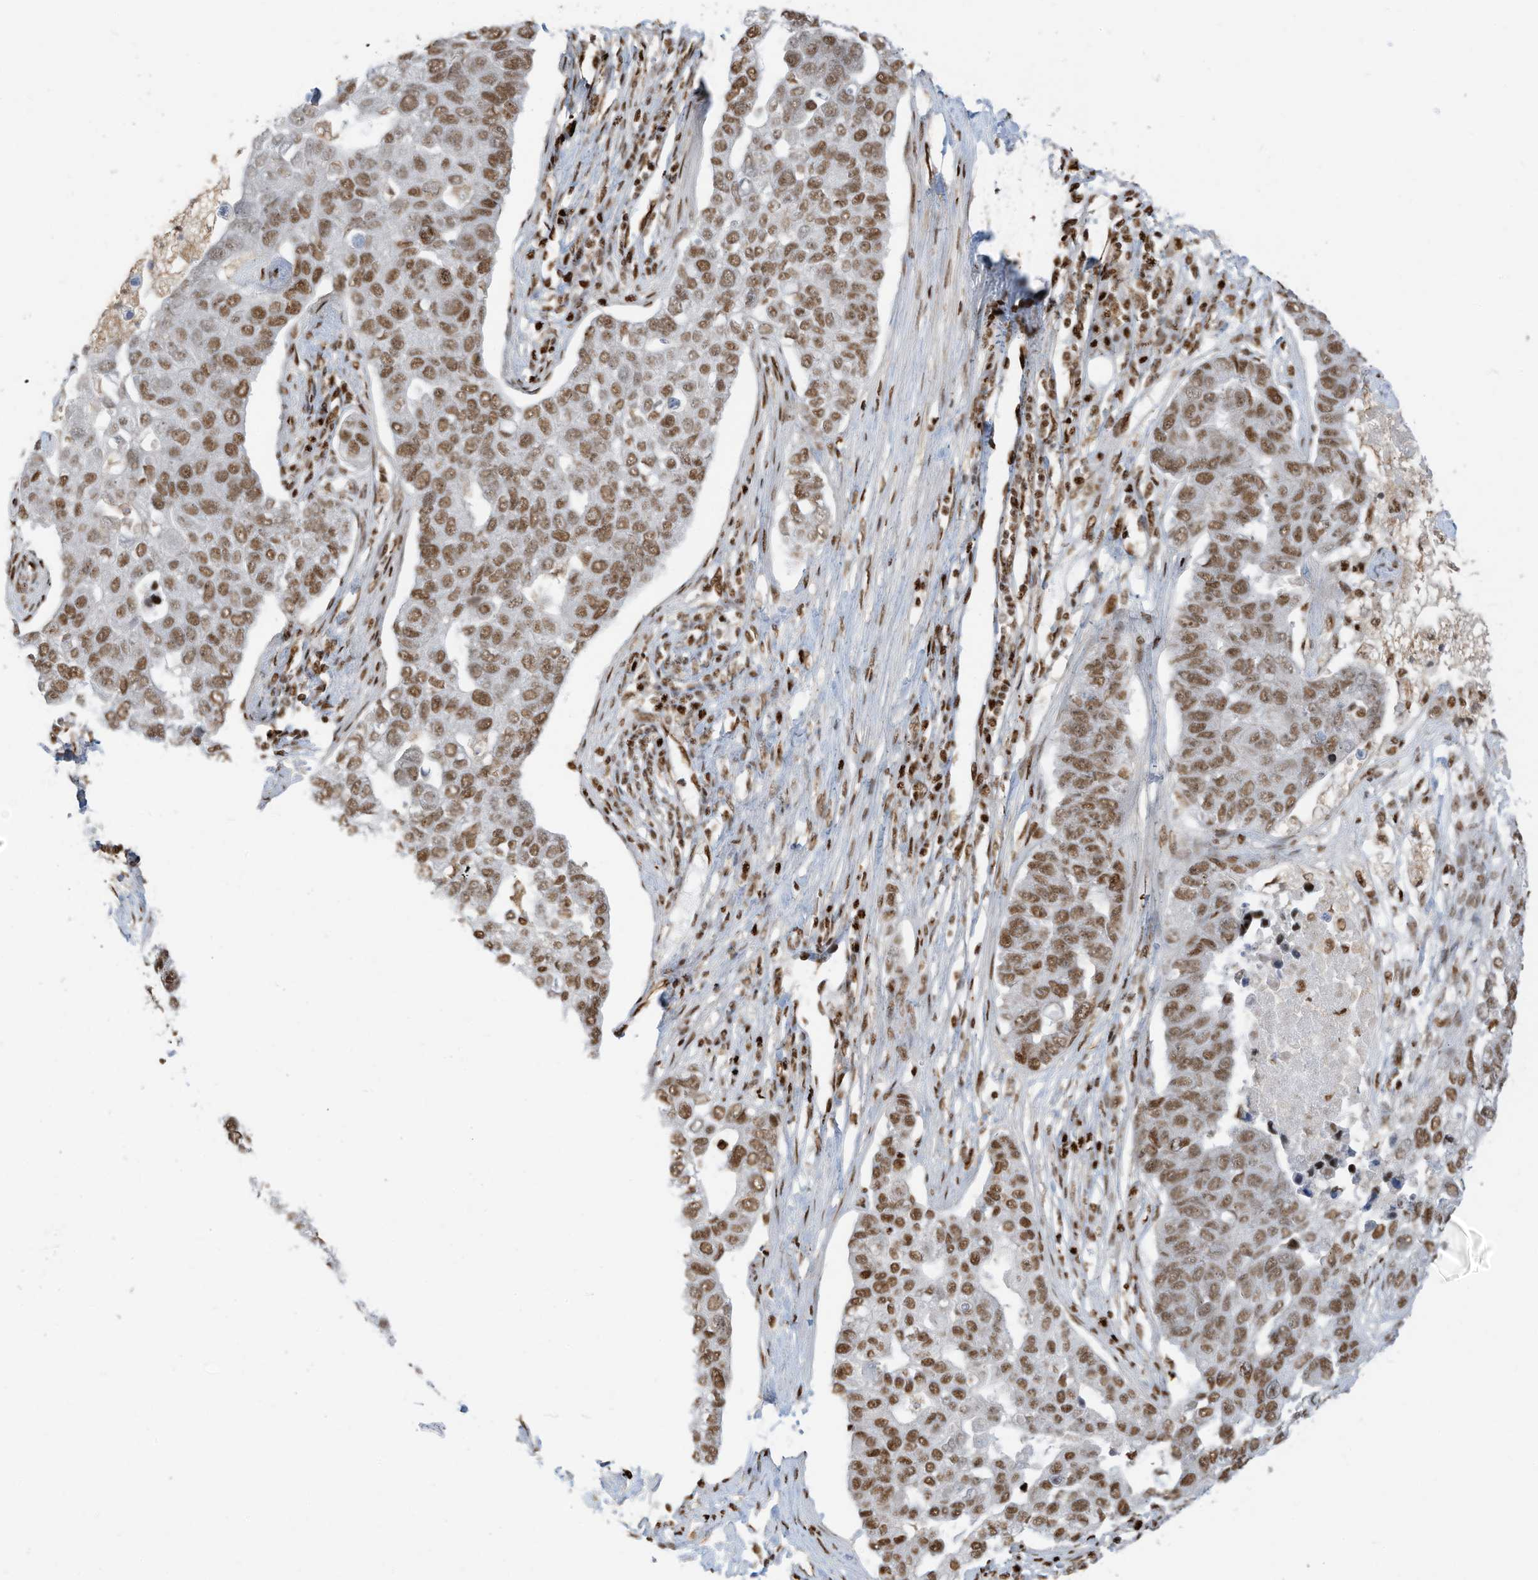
{"staining": {"intensity": "moderate", "quantity": ">75%", "location": "nuclear"}, "tissue": "pancreatic cancer", "cell_type": "Tumor cells", "image_type": "cancer", "snomed": [{"axis": "morphology", "description": "Adenocarcinoma, NOS"}, {"axis": "topography", "description": "Pancreas"}], "caption": "Human pancreatic cancer (adenocarcinoma) stained for a protein (brown) displays moderate nuclear positive expression in about >75% of tumor cells.", "gene": "SAMD15", "patient": {"sex": "female", "age": 61}}